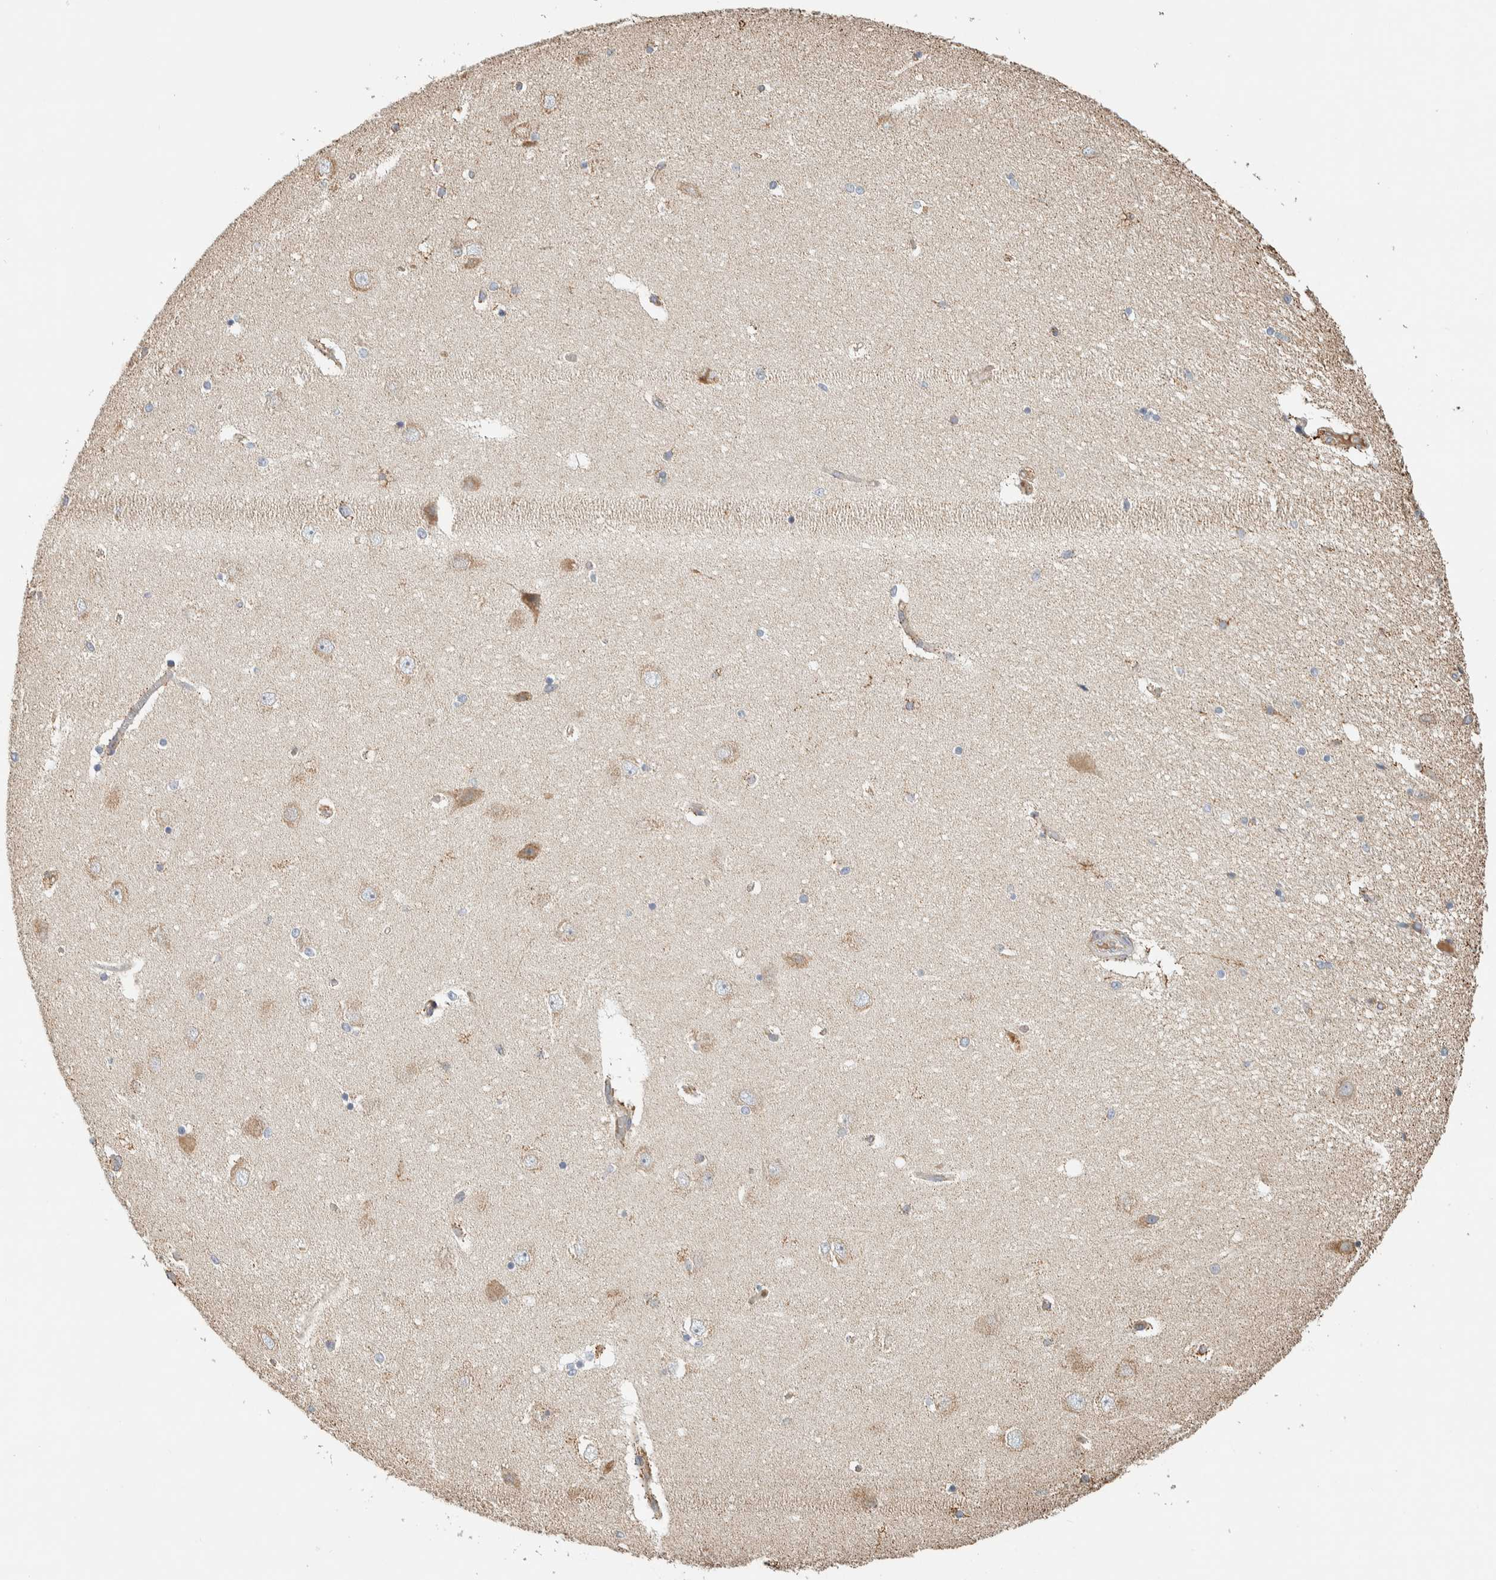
{"staining": {"intensity": "moderate", "quantity": "<25%", "location": "cytoplasmic/membranous"}, "tissue": "hippocampus", "cell_type": "Glial cells", "image_type": "normal", "snomed": [{"axis": "morphology", "description": "Normal tissue, NOS"}, {"axis": "topography", "description": "Hippocampus"}], "caption": "IHC micrograph of normal hippocampus: hippocampus stained using IHC displays low levels of moderate protein expression localized specifically in the cytoplasmic/membranous of glial cells, appearing as a cytoplasmic/membranous brown color.", "gene": "RAB11FIP1", "patient": {"sex": "female", "age": 54}}